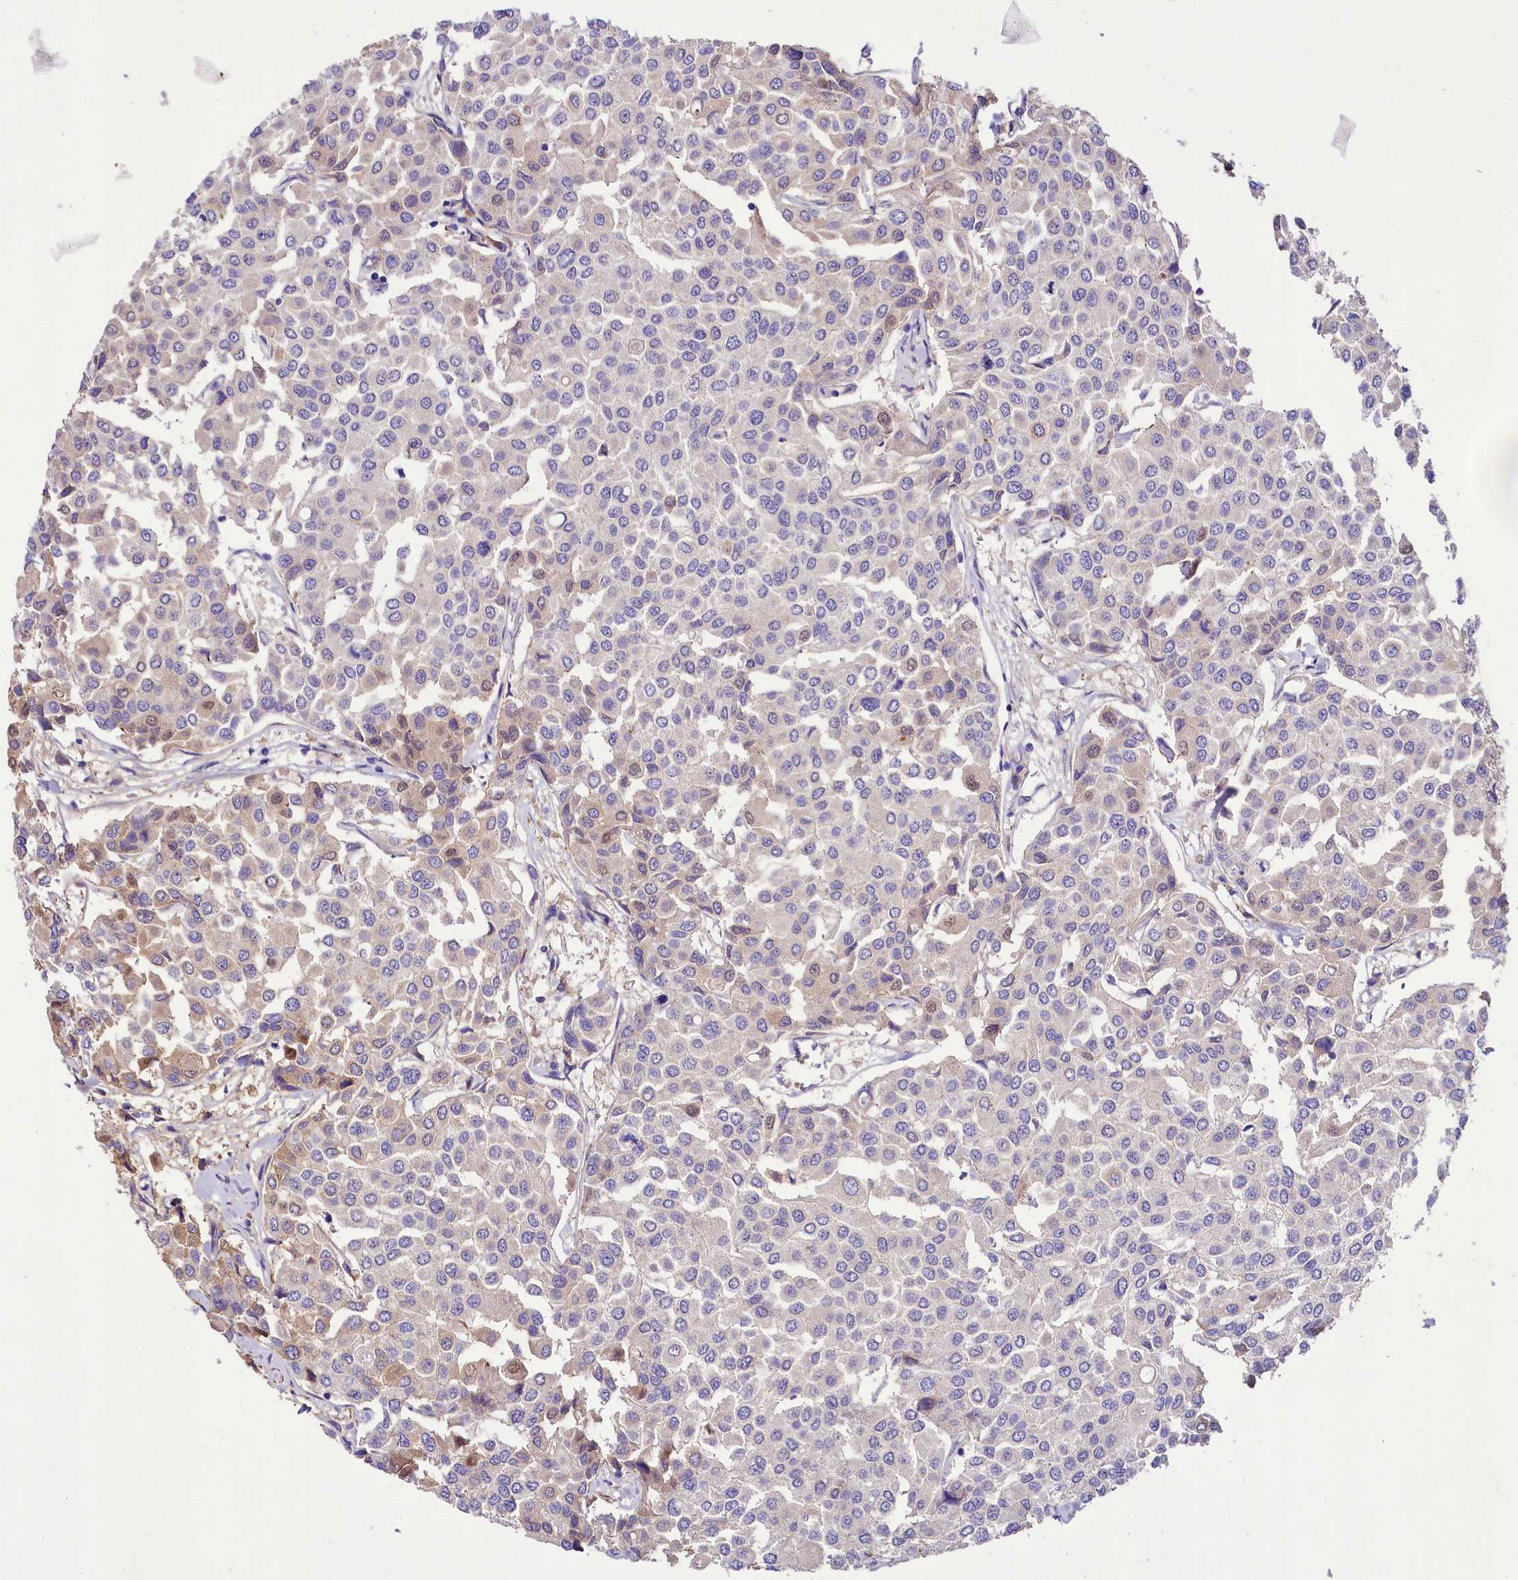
{"staining": {"intensity": "weak", "quantity": "<25%", "location": "cytoplasmic/membranous"}, "tissue": "breast cancer", "cell_type": "Tumor cells", "image_type": "cancer", "snomed": [{"axis": "morphology", "description": "Duct carcinoma"}, {"axis": "topography", "description": "Breast"}], "caption": "The micrograph demonstrates no significant staining in tumor cells of breast cancer (infiltrating ductal carcinoma).", "gene": "PPP1R32", "patient": {"sex": "female", "age": 55}}